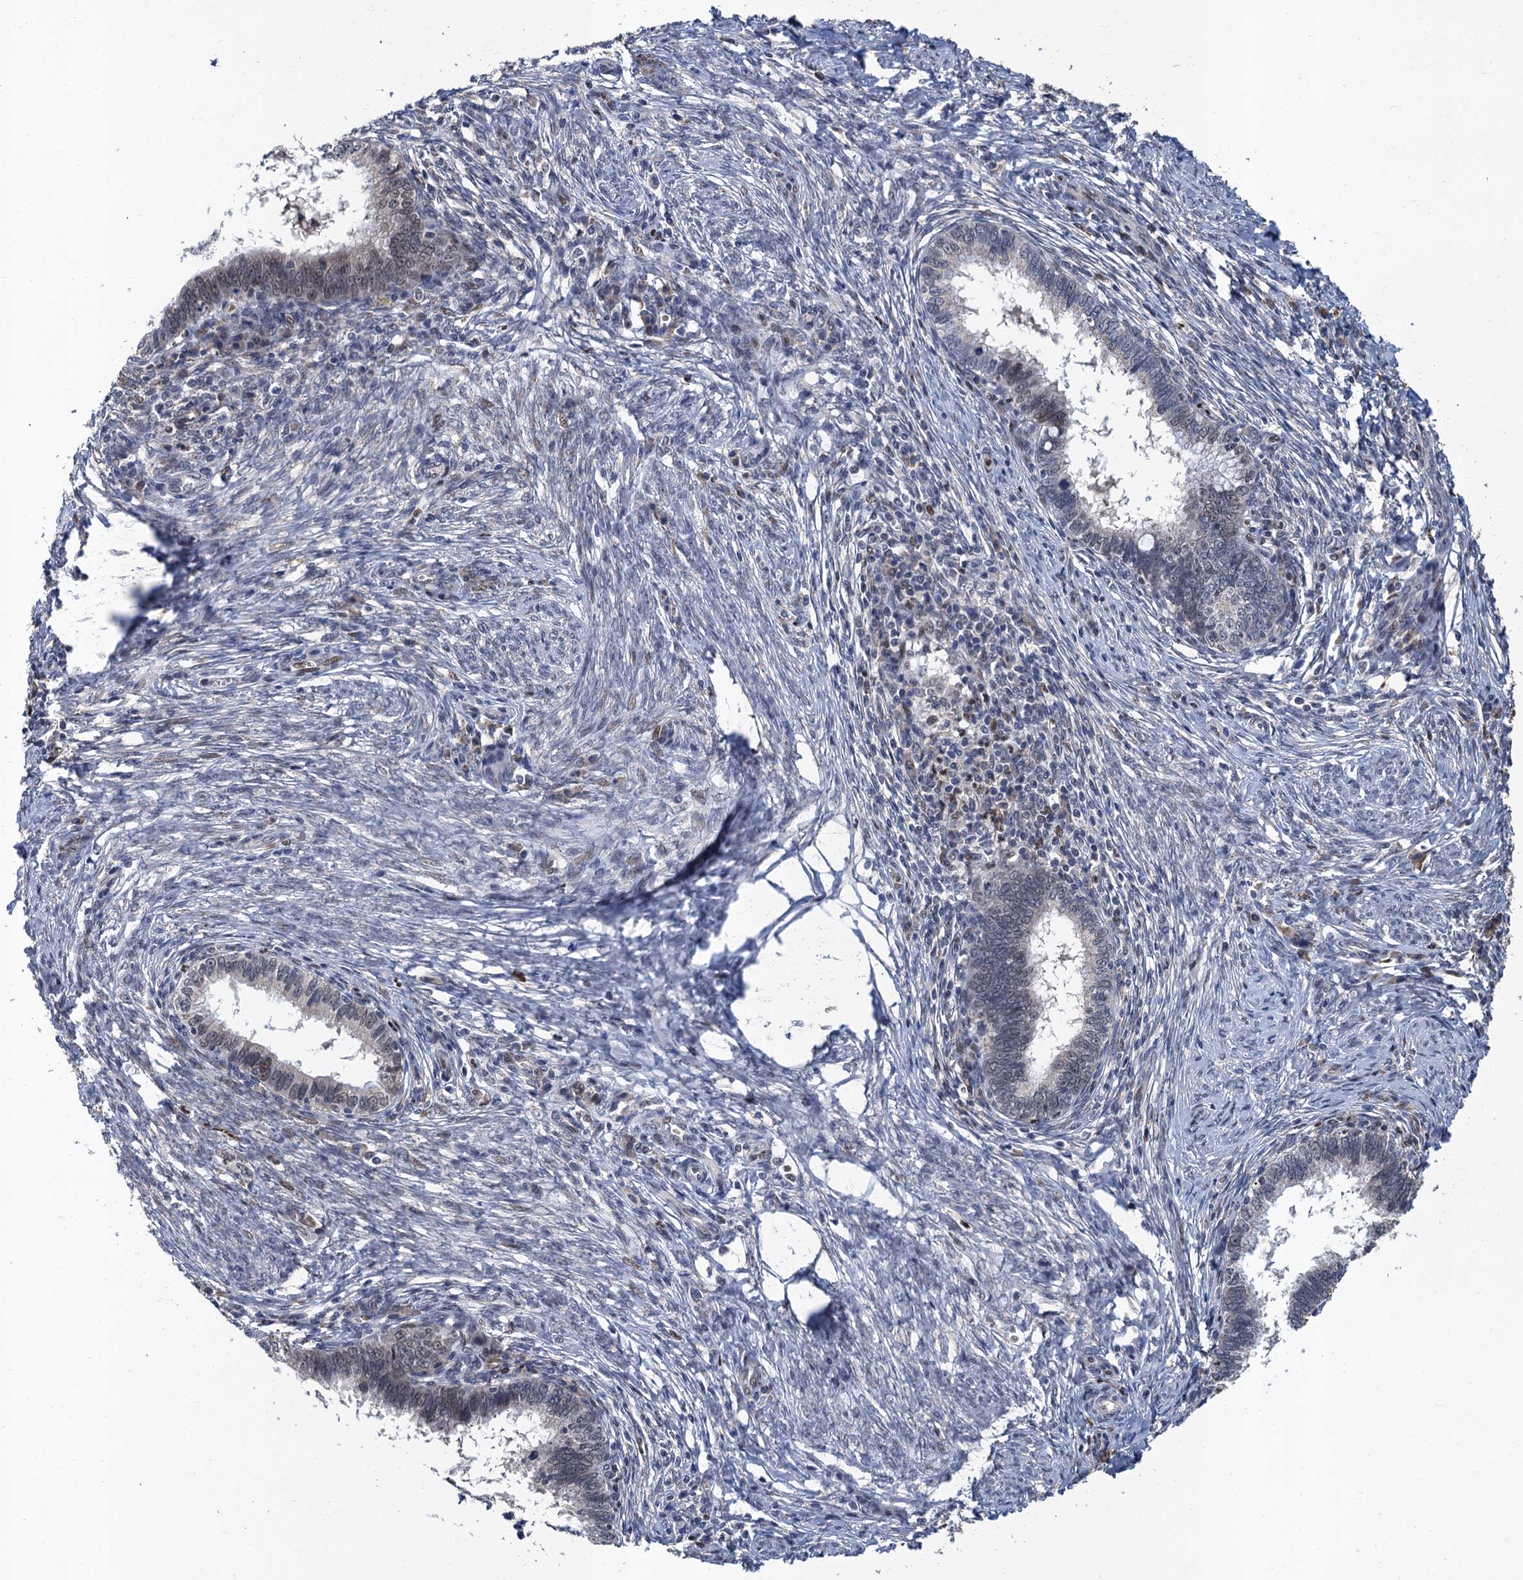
{"staining": {"intensity": "weak", "quantity": "25%-75%", "location": "nuclear"}, "tissue": "cervical cancer", "cell_type": "Tumor cells", "image_type": "cancer", "snomed": [{"axis": "morphology", "description": "Adenocarcinoma, NOS"}, {"axis": "topography", "description": "Cervix"}], "caption": "An immunohistochemistry micrograph of tumor tissue is shown. Protein staining in brown highlights weak nuclear positivity in cervical cancer (adenocarcinoma) within tumor cells.", "gene": "TSEN34", "patient": {"sex": "female", "age": 36}}